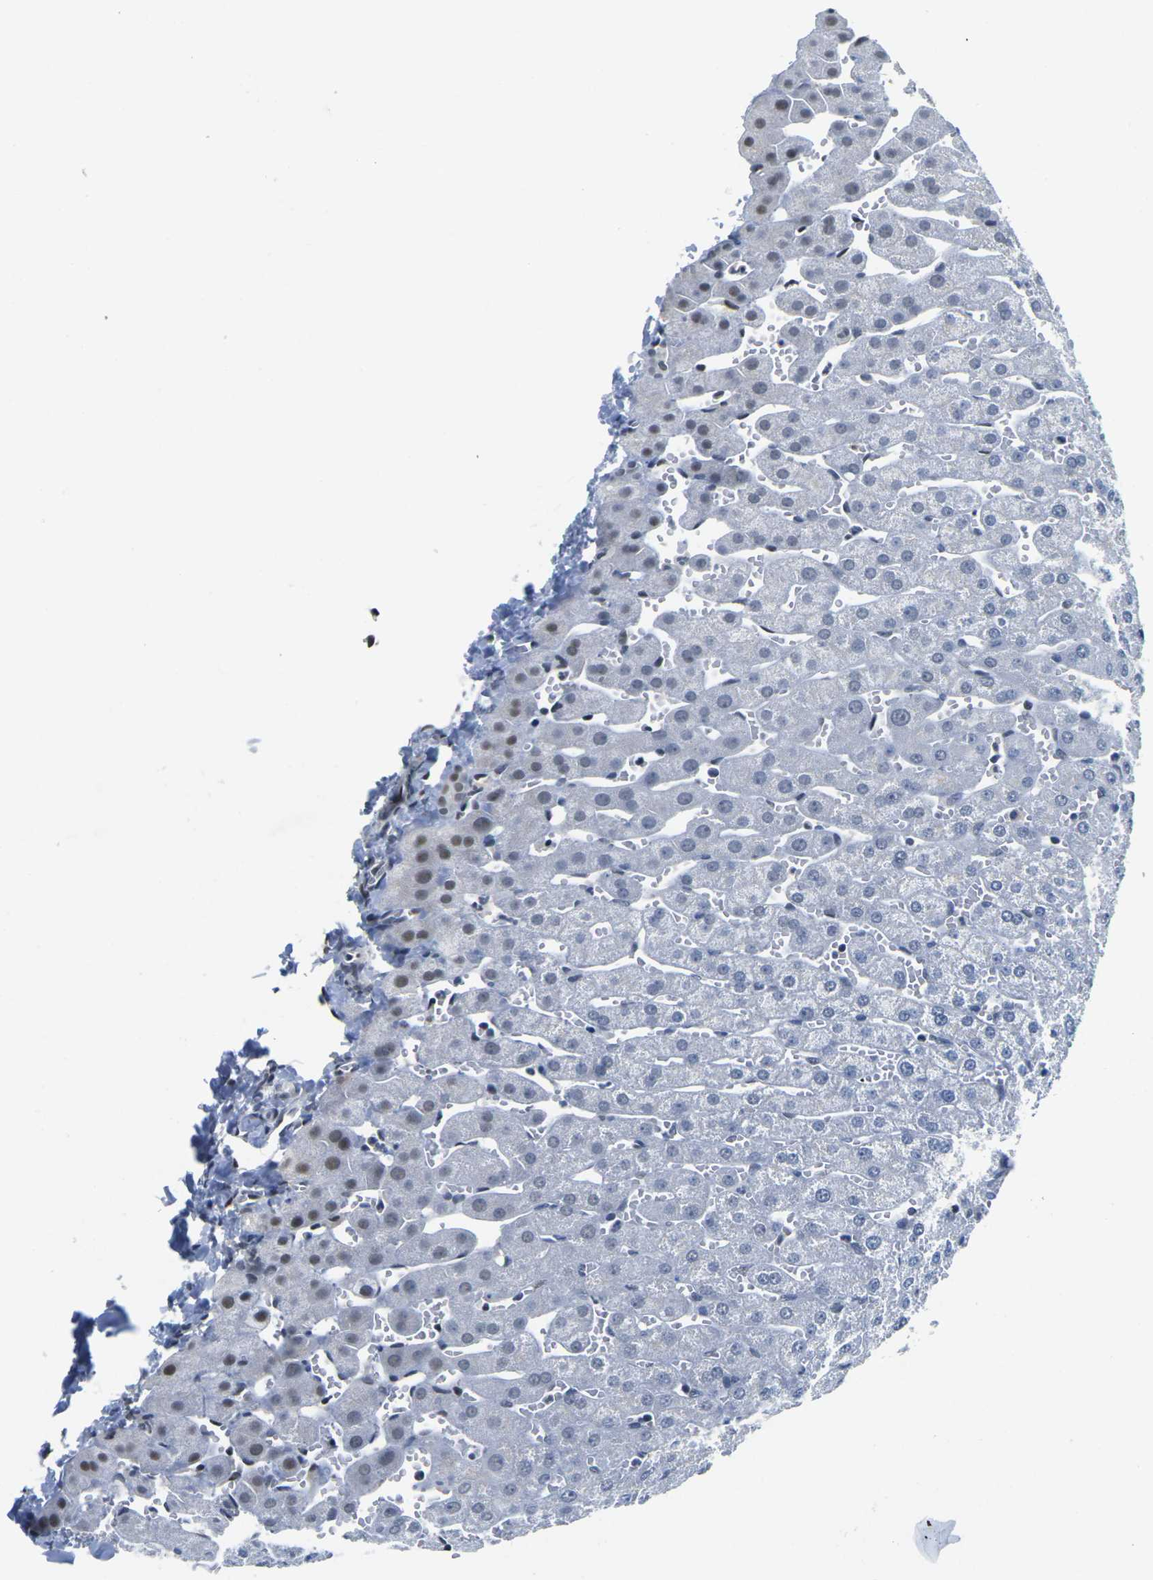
{"staining": {"intensity": "negative", "quantity": "none", "location": "none"}, "tissue": "liver", "cell_type": "Cholangiocytes", "image_type": "normal", "snomed": [{"axis": "morphology", "description": "Normal tissue, NOS"}, {"axis": "morphology", "description": "Fibrosis, NOS"}, {"axis": "topography", "description": "Liver"}], "caption": "High power microscopy image of an immunohistochemistry photomicrograph of normal liver, revealing no significant positivity in cholangiocytes. (DAB (3,3'-diaminobenzidine) immunohistochemistry with hematoxylin counter stain).", "gene": "PRPF8", "patient": {"sex": "female", "age": 29}}